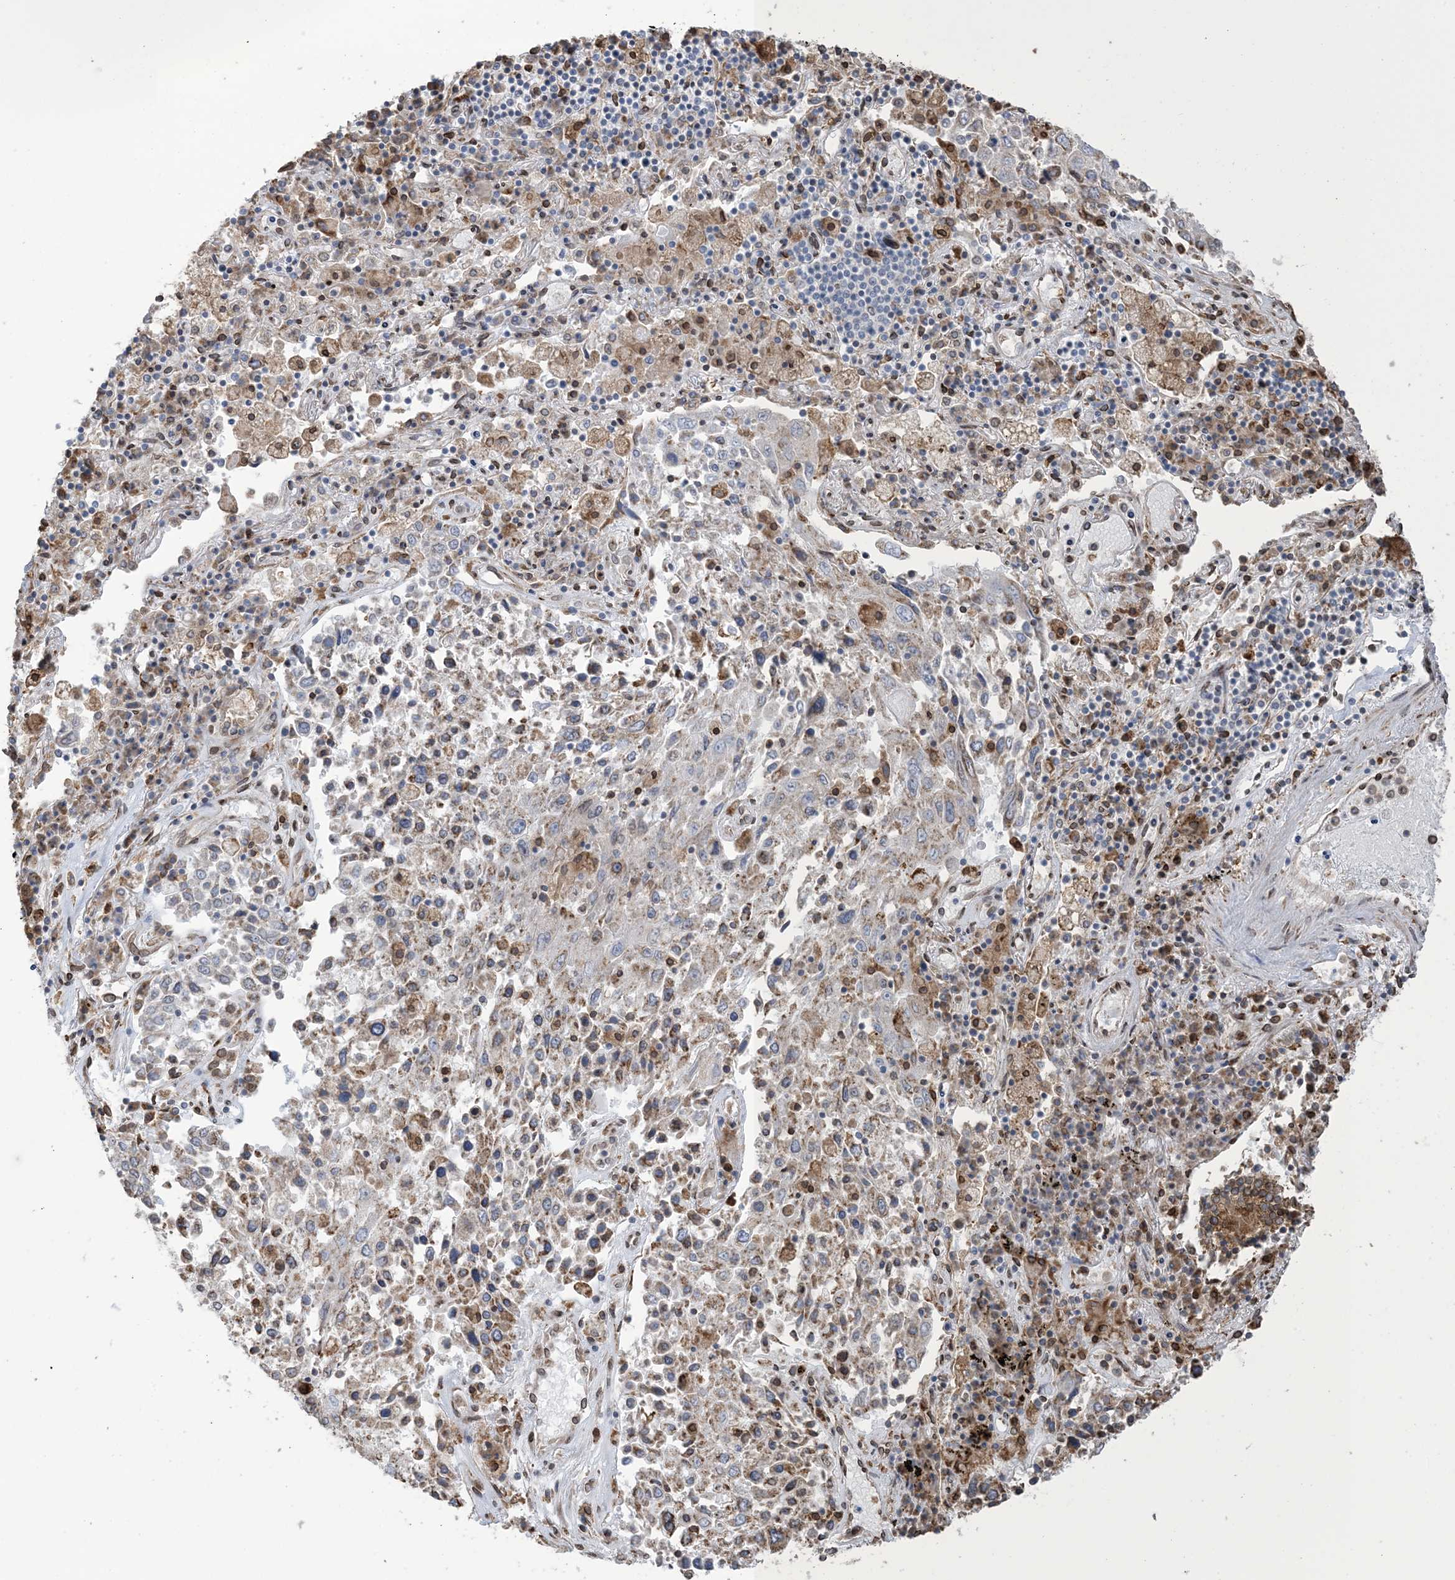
{"staining": {"intensity": "moderate", "quantity": "<25%", "location": "cytoplasmic/membranous"}, "tissue": "lung cancer", "cell_type": "Tumor cells", "image_type": "cancer", "snomed": [{"axis": "morphology", "description": "Squamous cell carcinoma, NOS"}, {"axis": "topography", "description": "Lung"}], "caption": "High-power microscopy captured an IHC micrograph of lung cancer, revealing moderate cytoplasmic/membranous positivity in about <25% of tumor cells.", "gene": "SHANK1", "patient": {"sex": "male", "age": 65}}